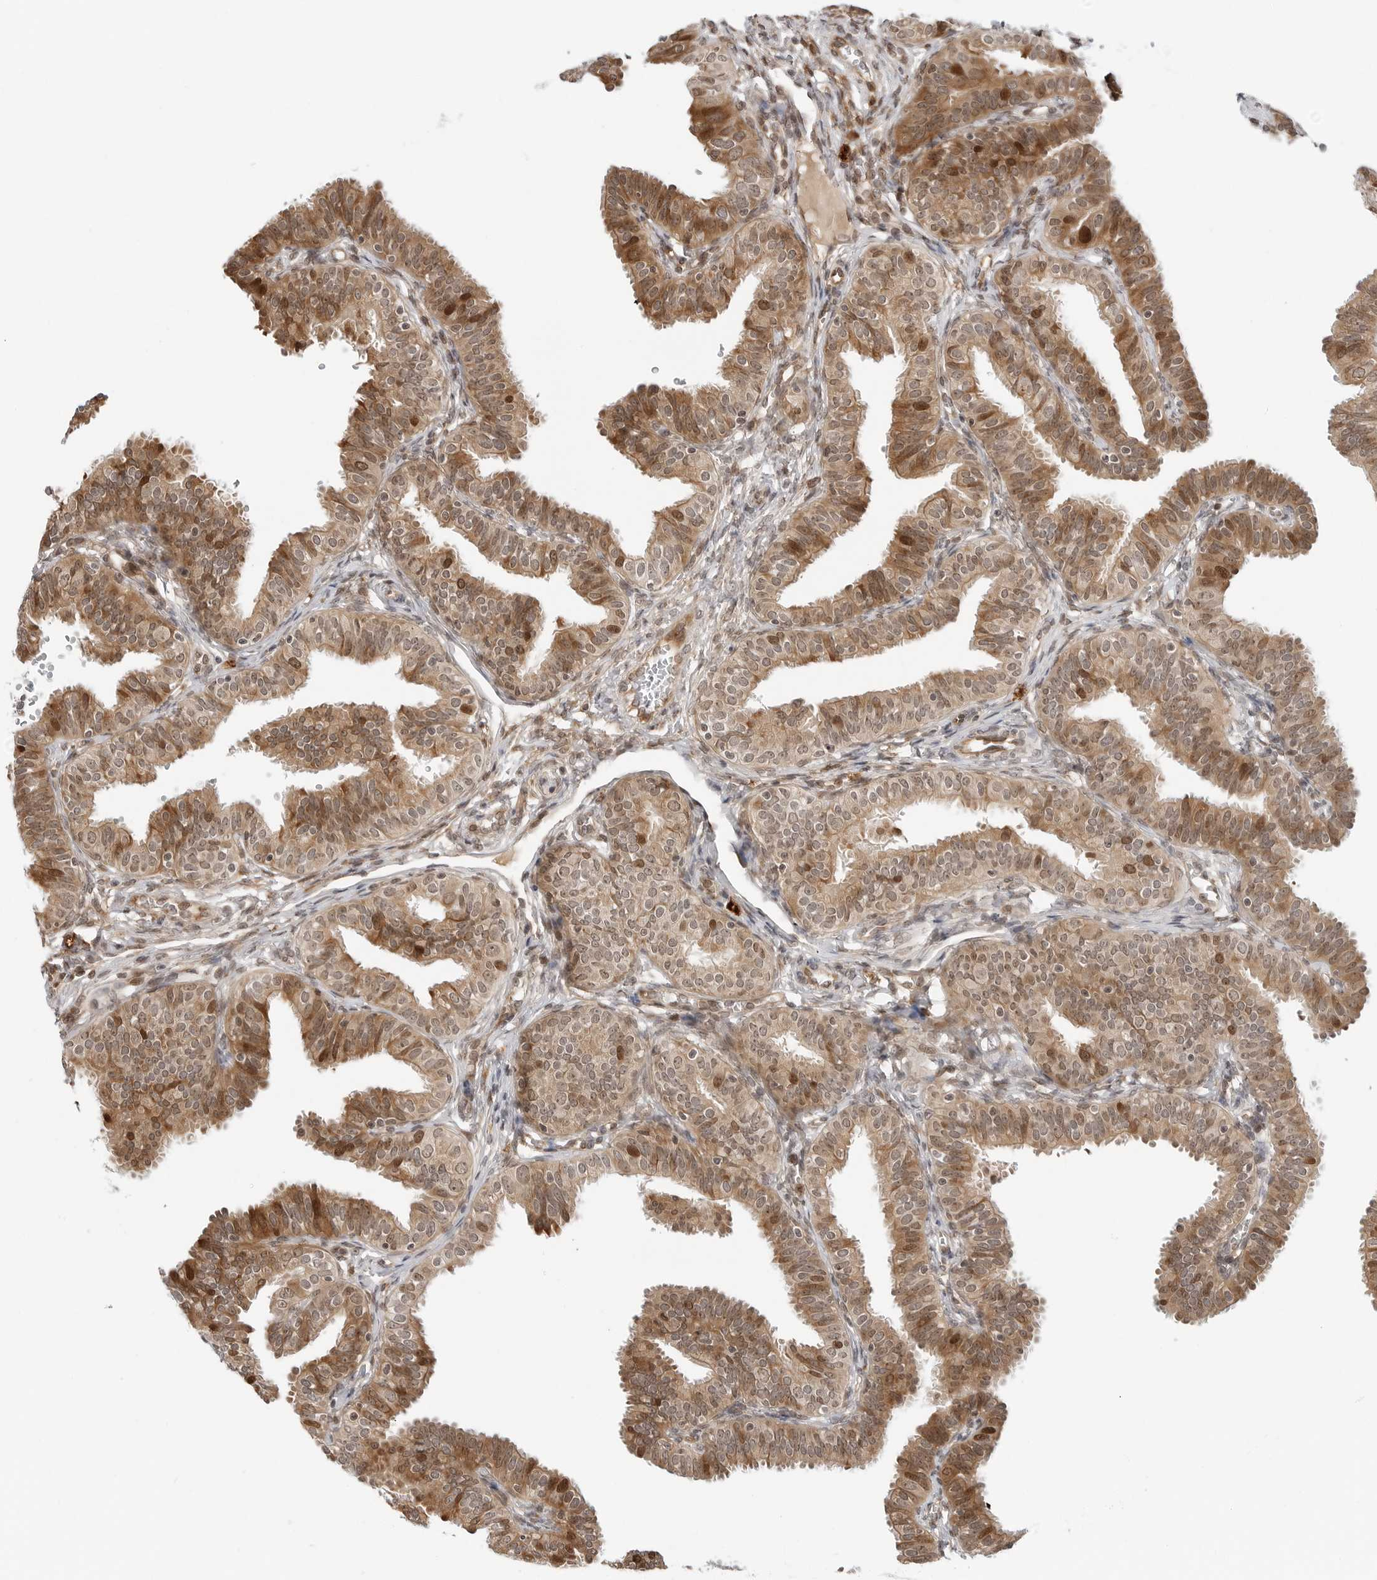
{"staining": {"intensity": "moderate", "quantity": ">75%", "location": "cytoplasmic/membranous,nuclear"}, "tissue": "fallopian tube", "cell_type": "Glandular cells", "image_type": "normal", "snomed": [{"axis": "morphology", "description": "Normal tissue, NOS"}, {"axis": "topography", "description": "Fallopian tube"}], "caption": "Normal fallopian tube was stained to show a protein in brown. There is medium levels of moderate cytoplasmic/membranous,nuclear expression in about >75% of glandular cells. (Stains: DAB in brown, nuclei in blue, Microscopy: brightfield microscopy at high magnification).", "gene": "TIPRL", "patient": {"sex": "female", "age": 35}}